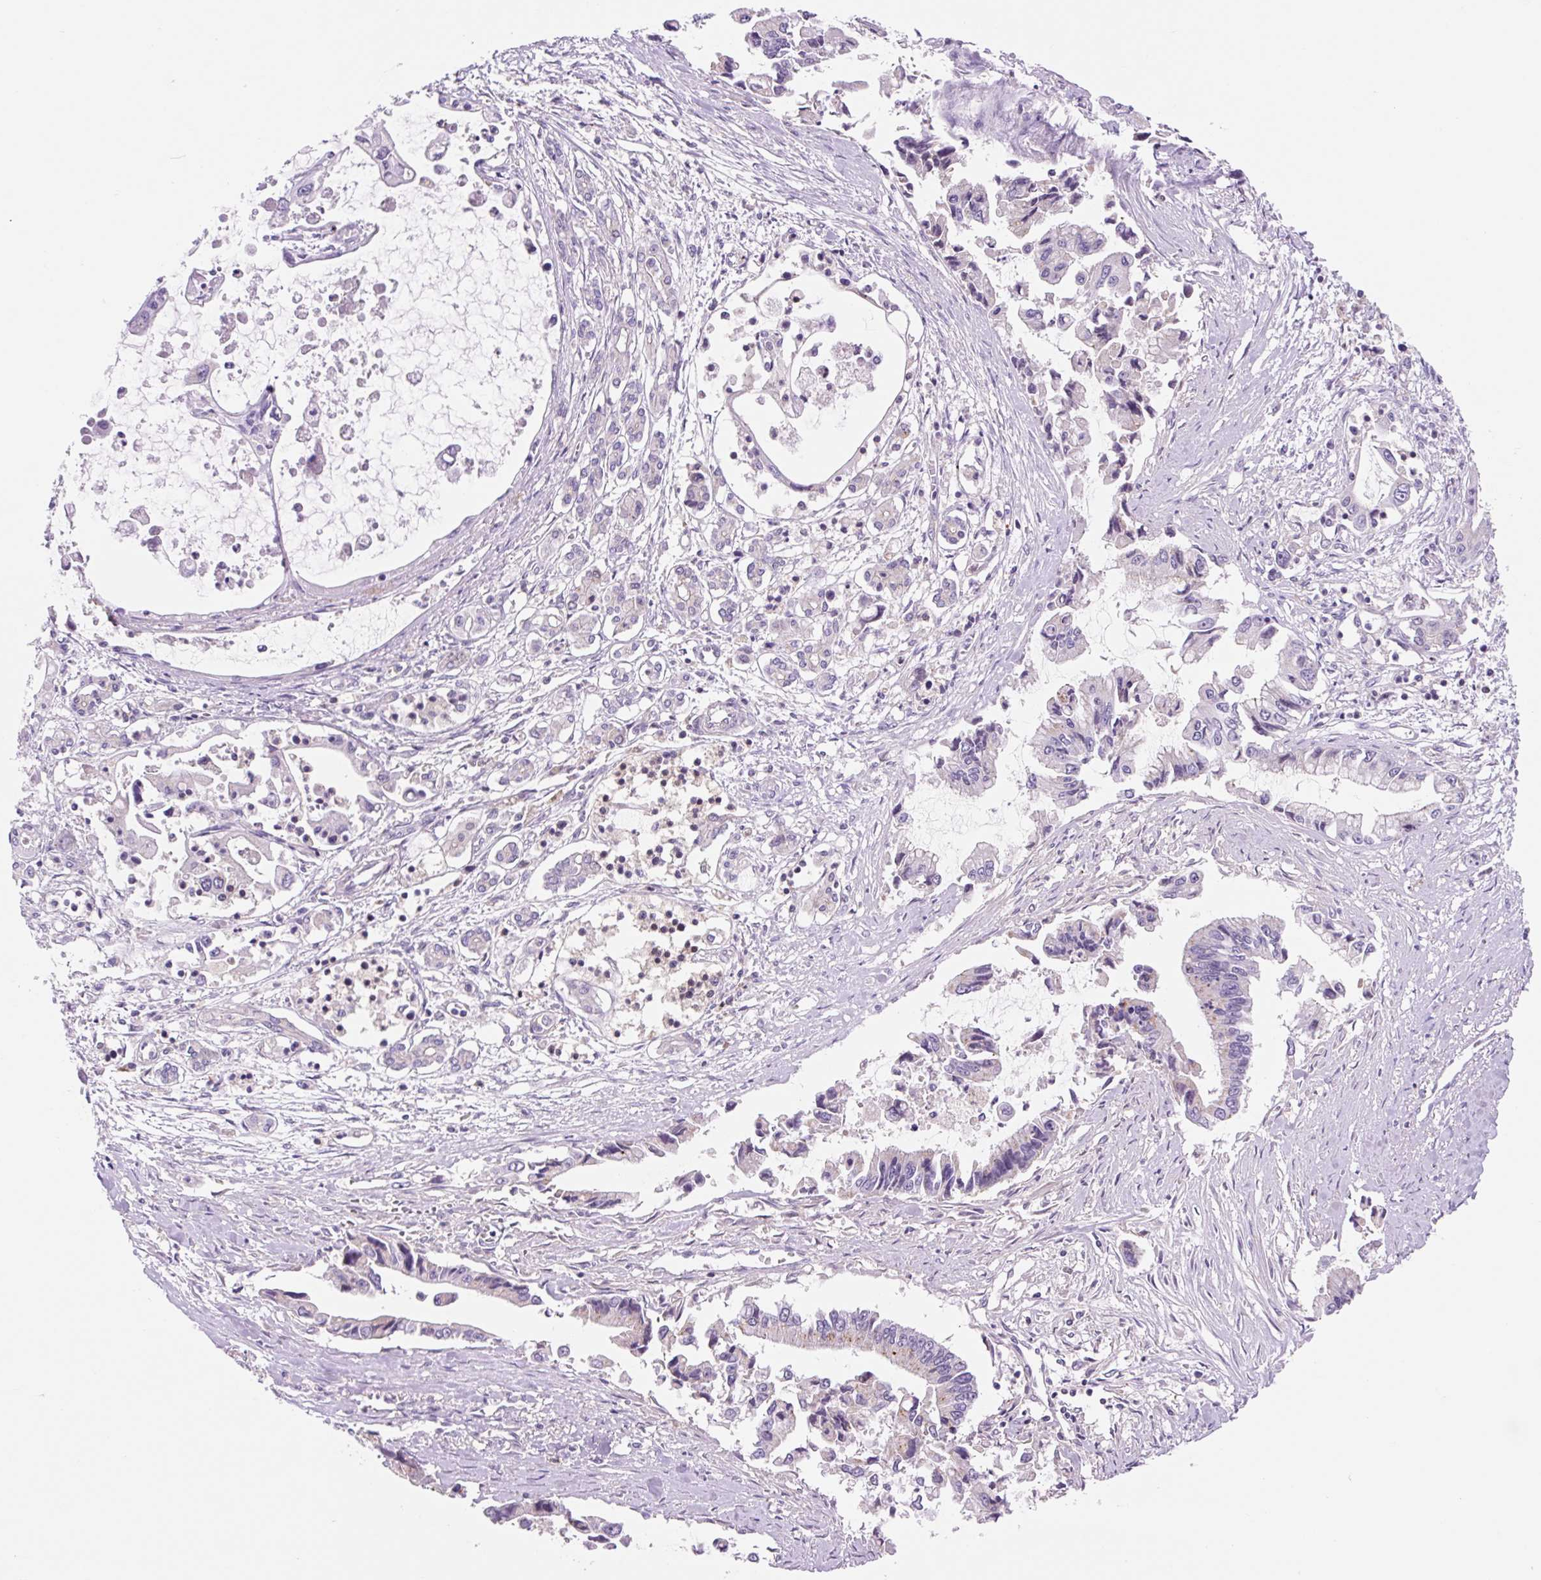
{"staining": {"intensity": "negative", "quantity": "none", "location": "none"}, "tissue": "pancreatic cancer", "cell_type": "Tumor cells", "image_type": "cancer", "snomed": [{"axis": "morphology", "description": "Adenocarcinoma, NOS"}, {"axis": "topography", "description": "Pancreas"}], "caption": "Tumor cells show no significant expression in pancreatic adenocarcinoma. (DAB (3,3'-diaminobenzidine) IHC, high magnification).", "gene": "VPS4A", "patient": {"sex": "male", "age": 84}}